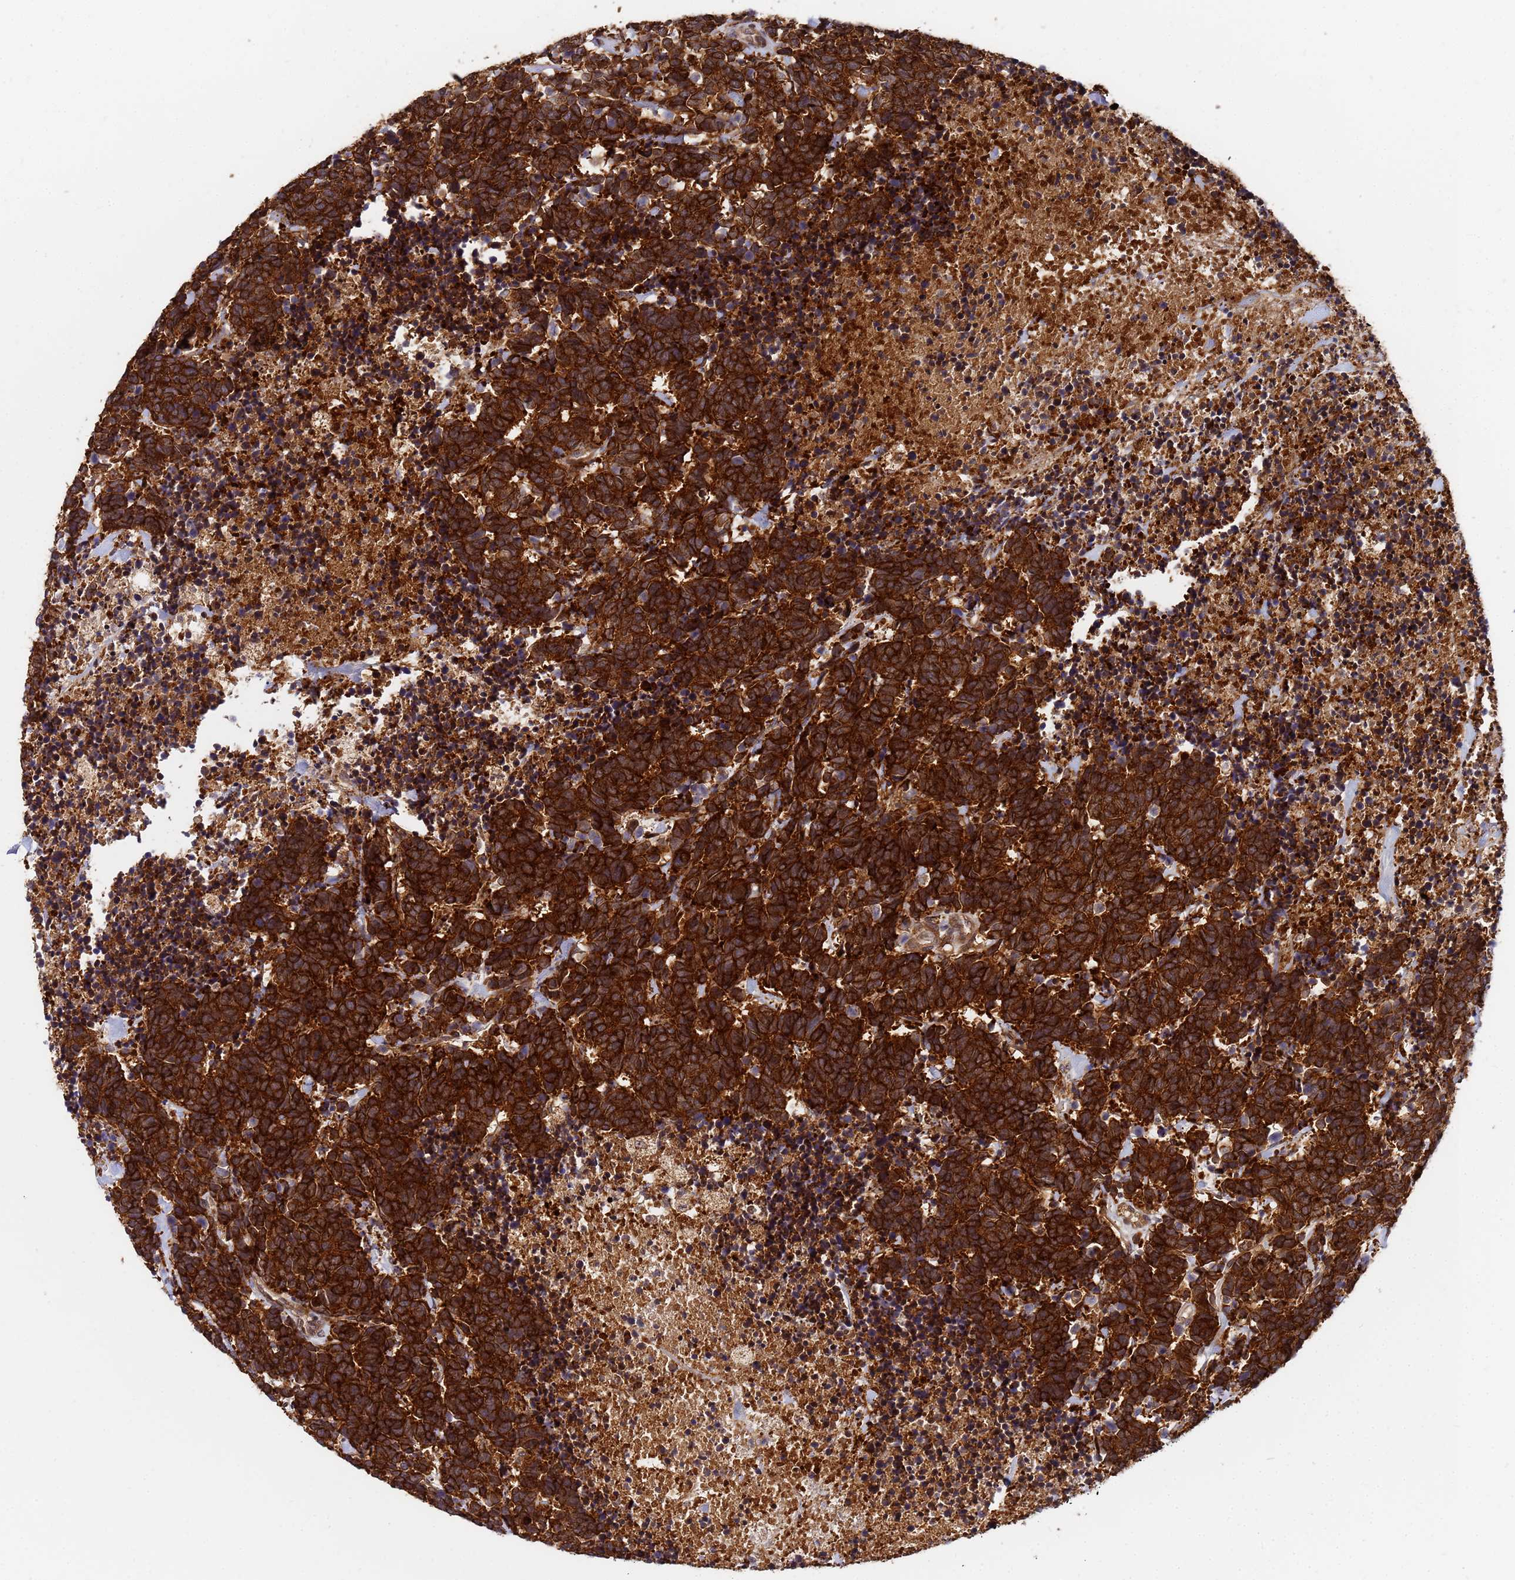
{"staining": {"intensity": "strong", "quantity": ">75%", "location": "cytoplasmic/membranous"}, "tissue": "carcinoid", "cell_type": "Tumor cells", "image_type": "cancer", "snomed": [{"axis": "morphology", "description": "Carcinoma, NOS"}, {"axis": "morphology", "description": "Carcinoid, malignant, NOS"}, {"axis": "topography", "description": "Prostate"}], "caption": "Immunohistochemical staining of malignant carcinoid shows high levels of strong cytoplasmic/membranous protein positivity in about >75% of tumor cells. The protein is shown in brown color, while the nuclei are stained blue.", "gene": "UNC93B1", "patient": {"sex": "male", "age": 57}}